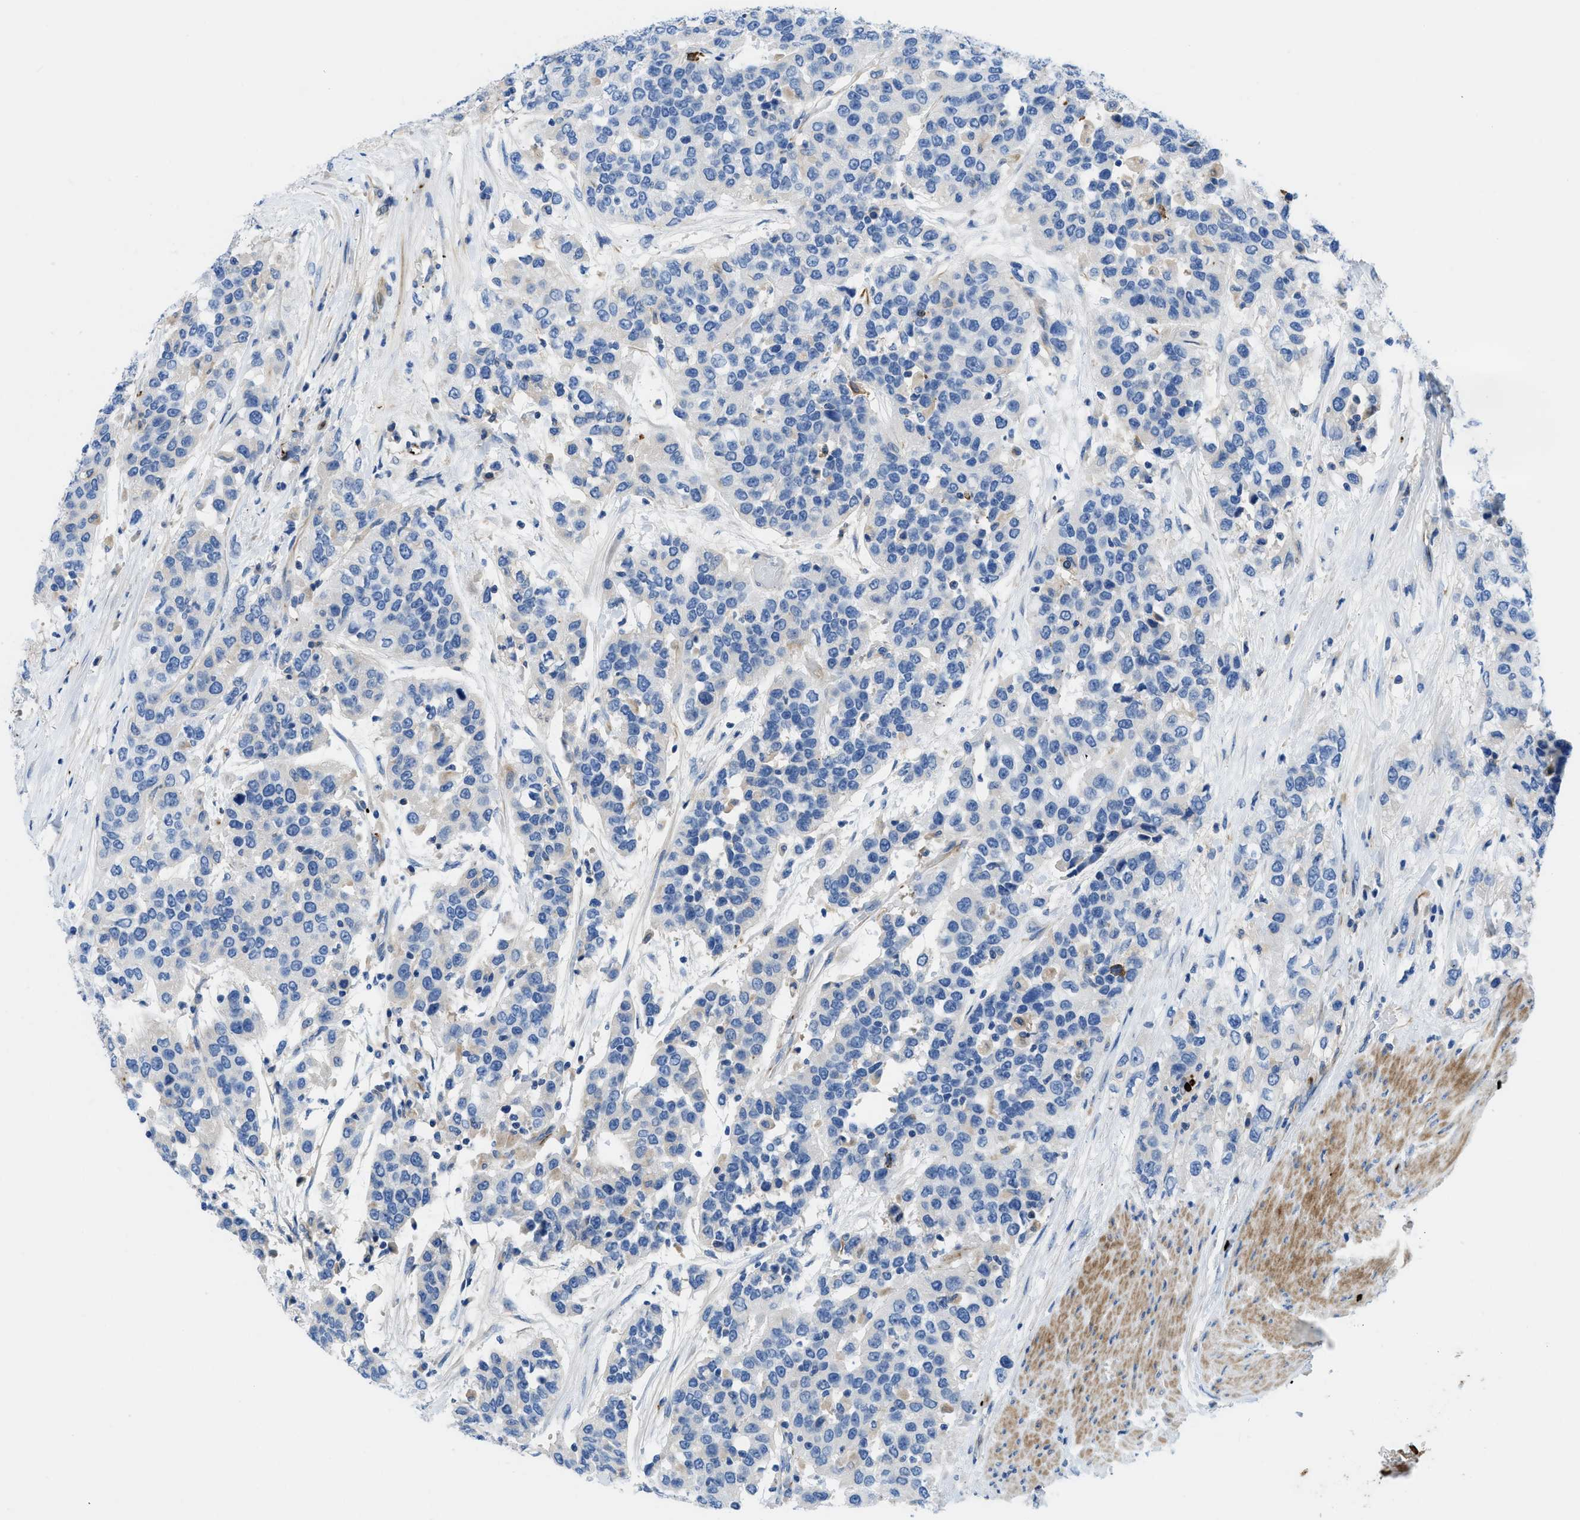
{"staining": {"intensity": "negative", "quantity": "none", "location": "none"}, "tissue": "urothelial cancer", "cell_type": "Tumor cells", "image_type": "cancer", "snomed": [{"axis": "morphology", "description": "Urothelial carcinoma, High grade"}, {"axis": "topography", "description": "Urinary bladder"}], "caption": "Immunohistochemistry (IHC) photomicrograph of urothelial cancer stained for a protein (brown), which demonstrates no staining in tumor cells.", "gene": "XCR1", "patient": {"sex": "female", "age": 80}}